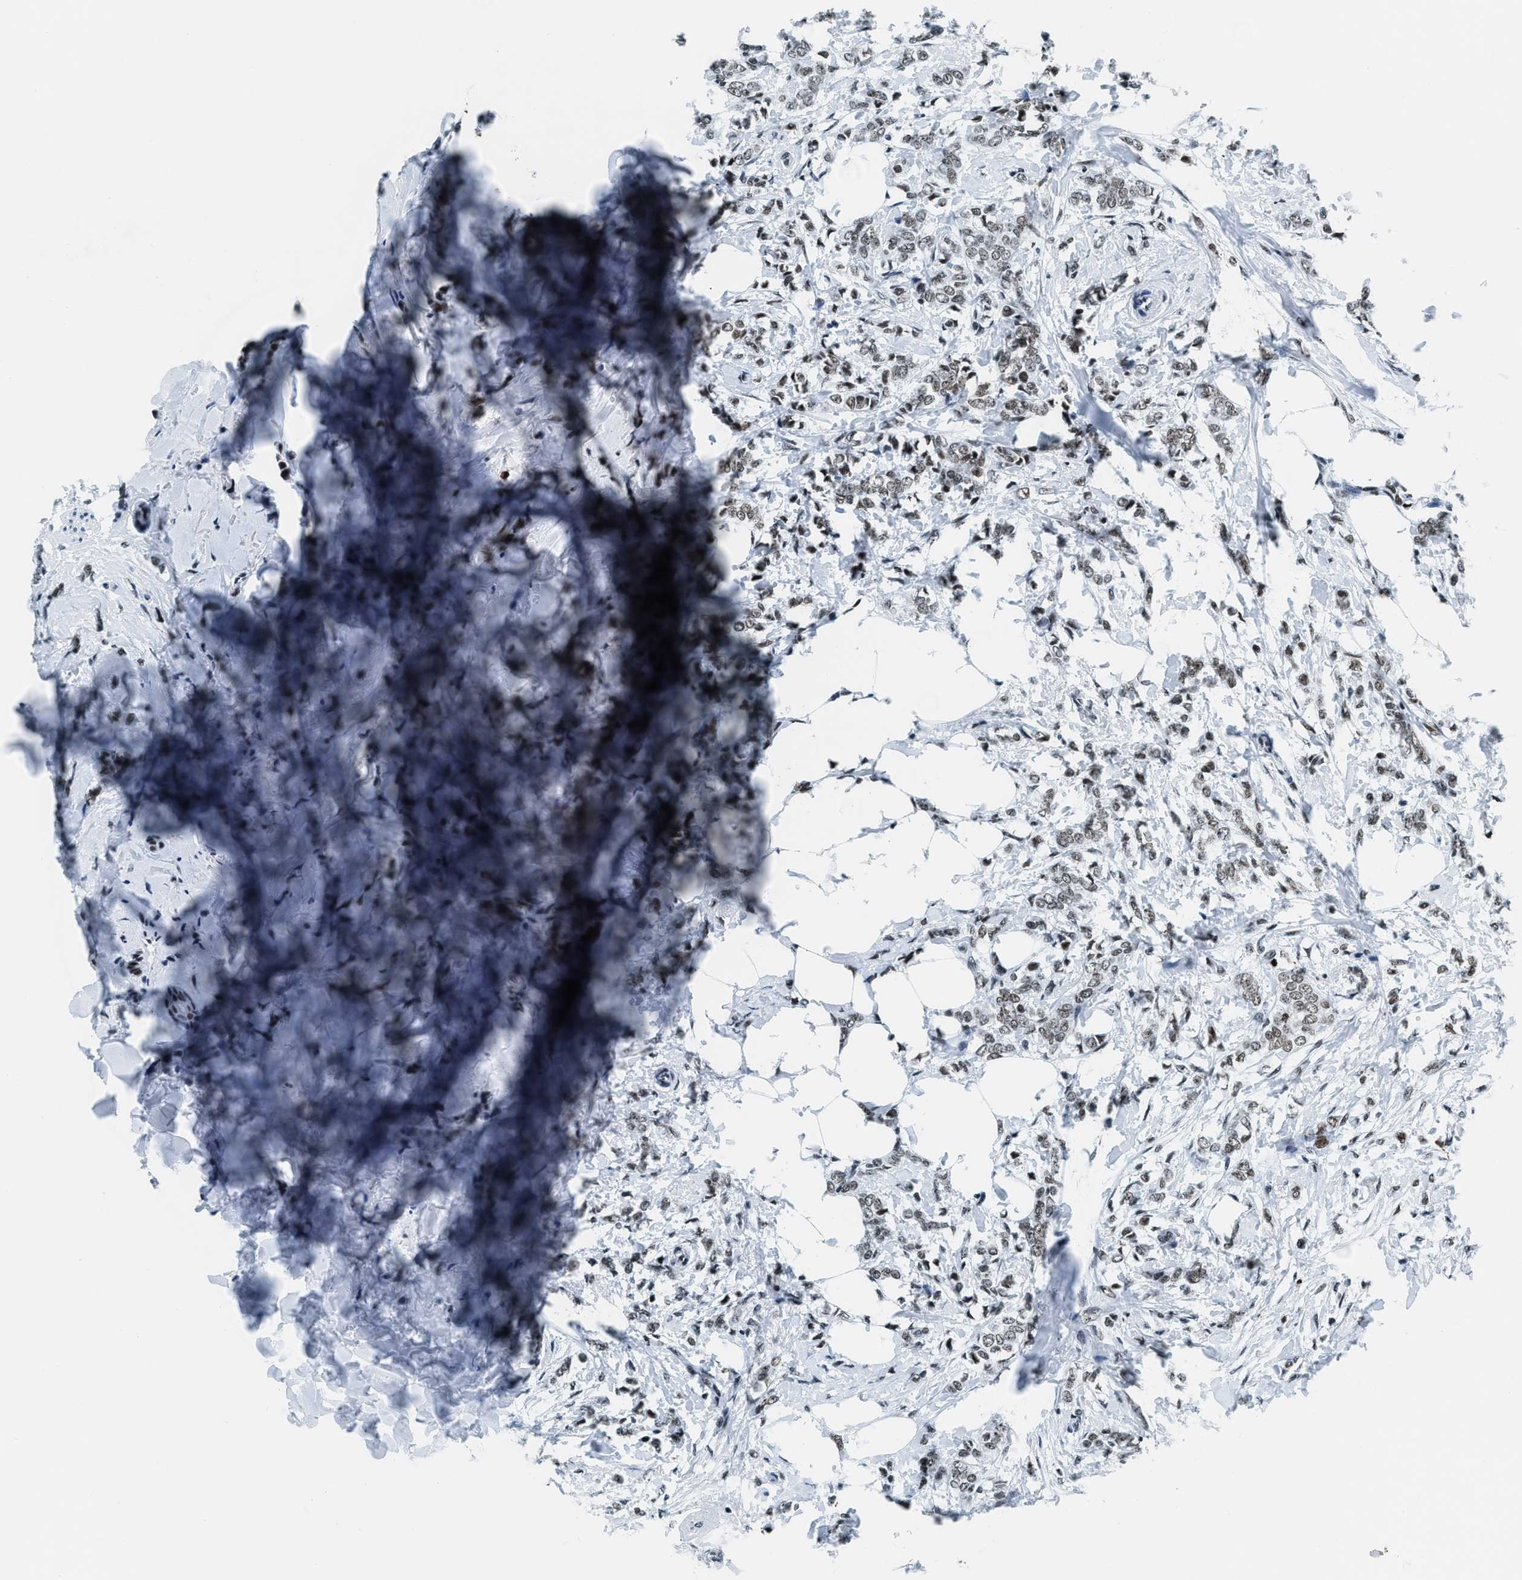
{"staining": {"intensity": "moderate", "quantity": ">75%", "location": "nuclear"}, "tissue": "breast cancer", "cell_type": "Tumor cells", "image_type": "cancer", "snomed": [{"axis": "morphology", "description": "Lobular carcinoma, in situ"}, {"axis": "morphology", "description": "Lobular carcinoma"}, {"axis": "topography", "description": "Breast"}], "caption": "Moderate nuclear protein positivity is seen in approximately >75% of tumor cells in breast cancer.", "gene": "TOP1", "patient": {"sex": "female", "age": 41}}